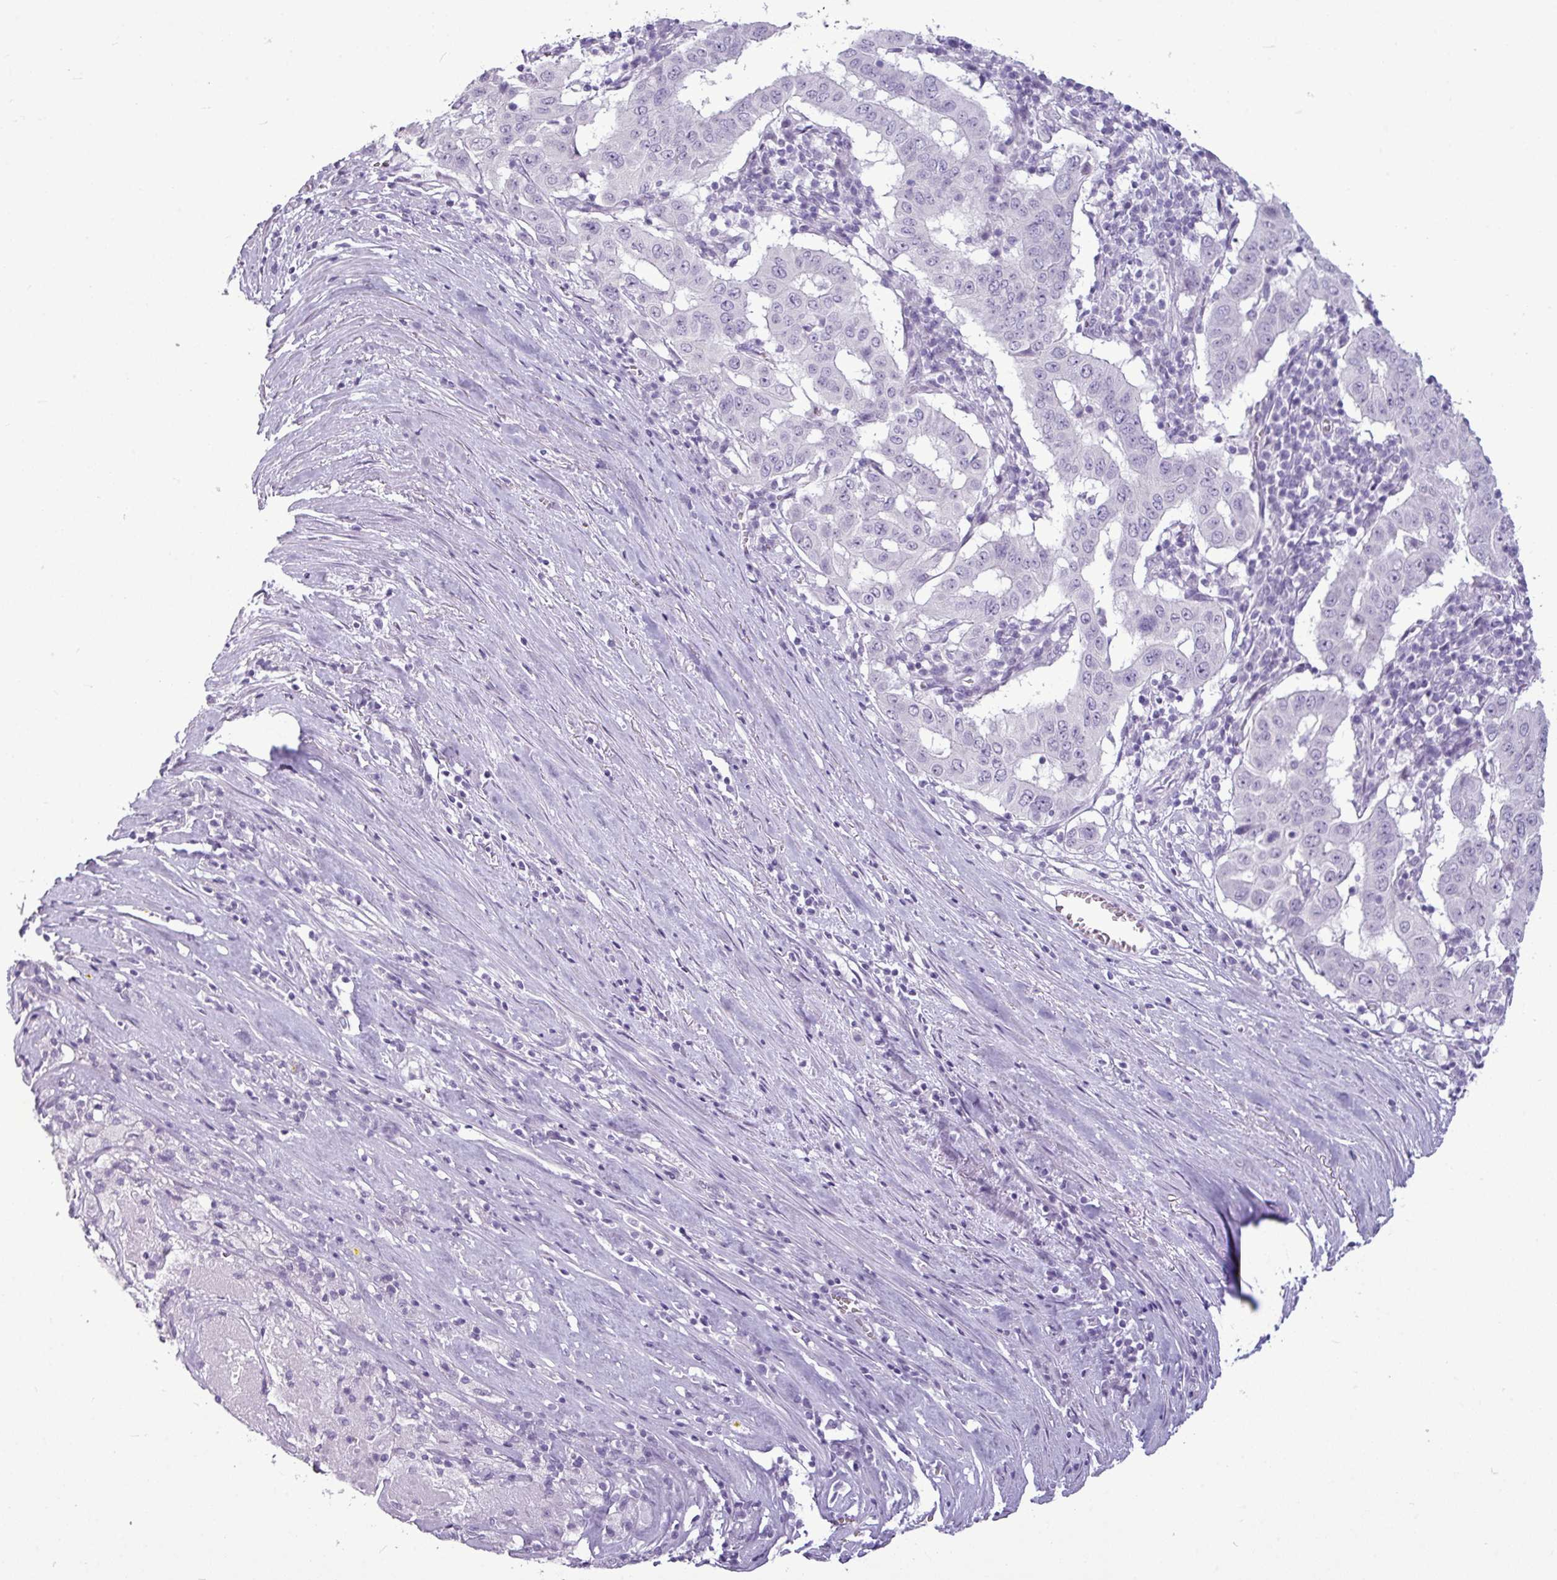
{"staining": {"intensity": "negative", "quantity": "none", "location": "none"}, "tissue": "pancreatic cancer", "cell_type": "Tumor cells", "image_type": "cancer", "snomed": [{"axis": "morphology", "description": "Adenocarcinoma, NOS"}, {"axis": "topography", "description": "Pancreas"}], "caption": "A photomicrograph of adenocarcinoma (pancreatic) stained for a protein displays no brown staining in tumor cells.", "gene": "AMY2A", "patient": {"sex": "male", "age": 63}}